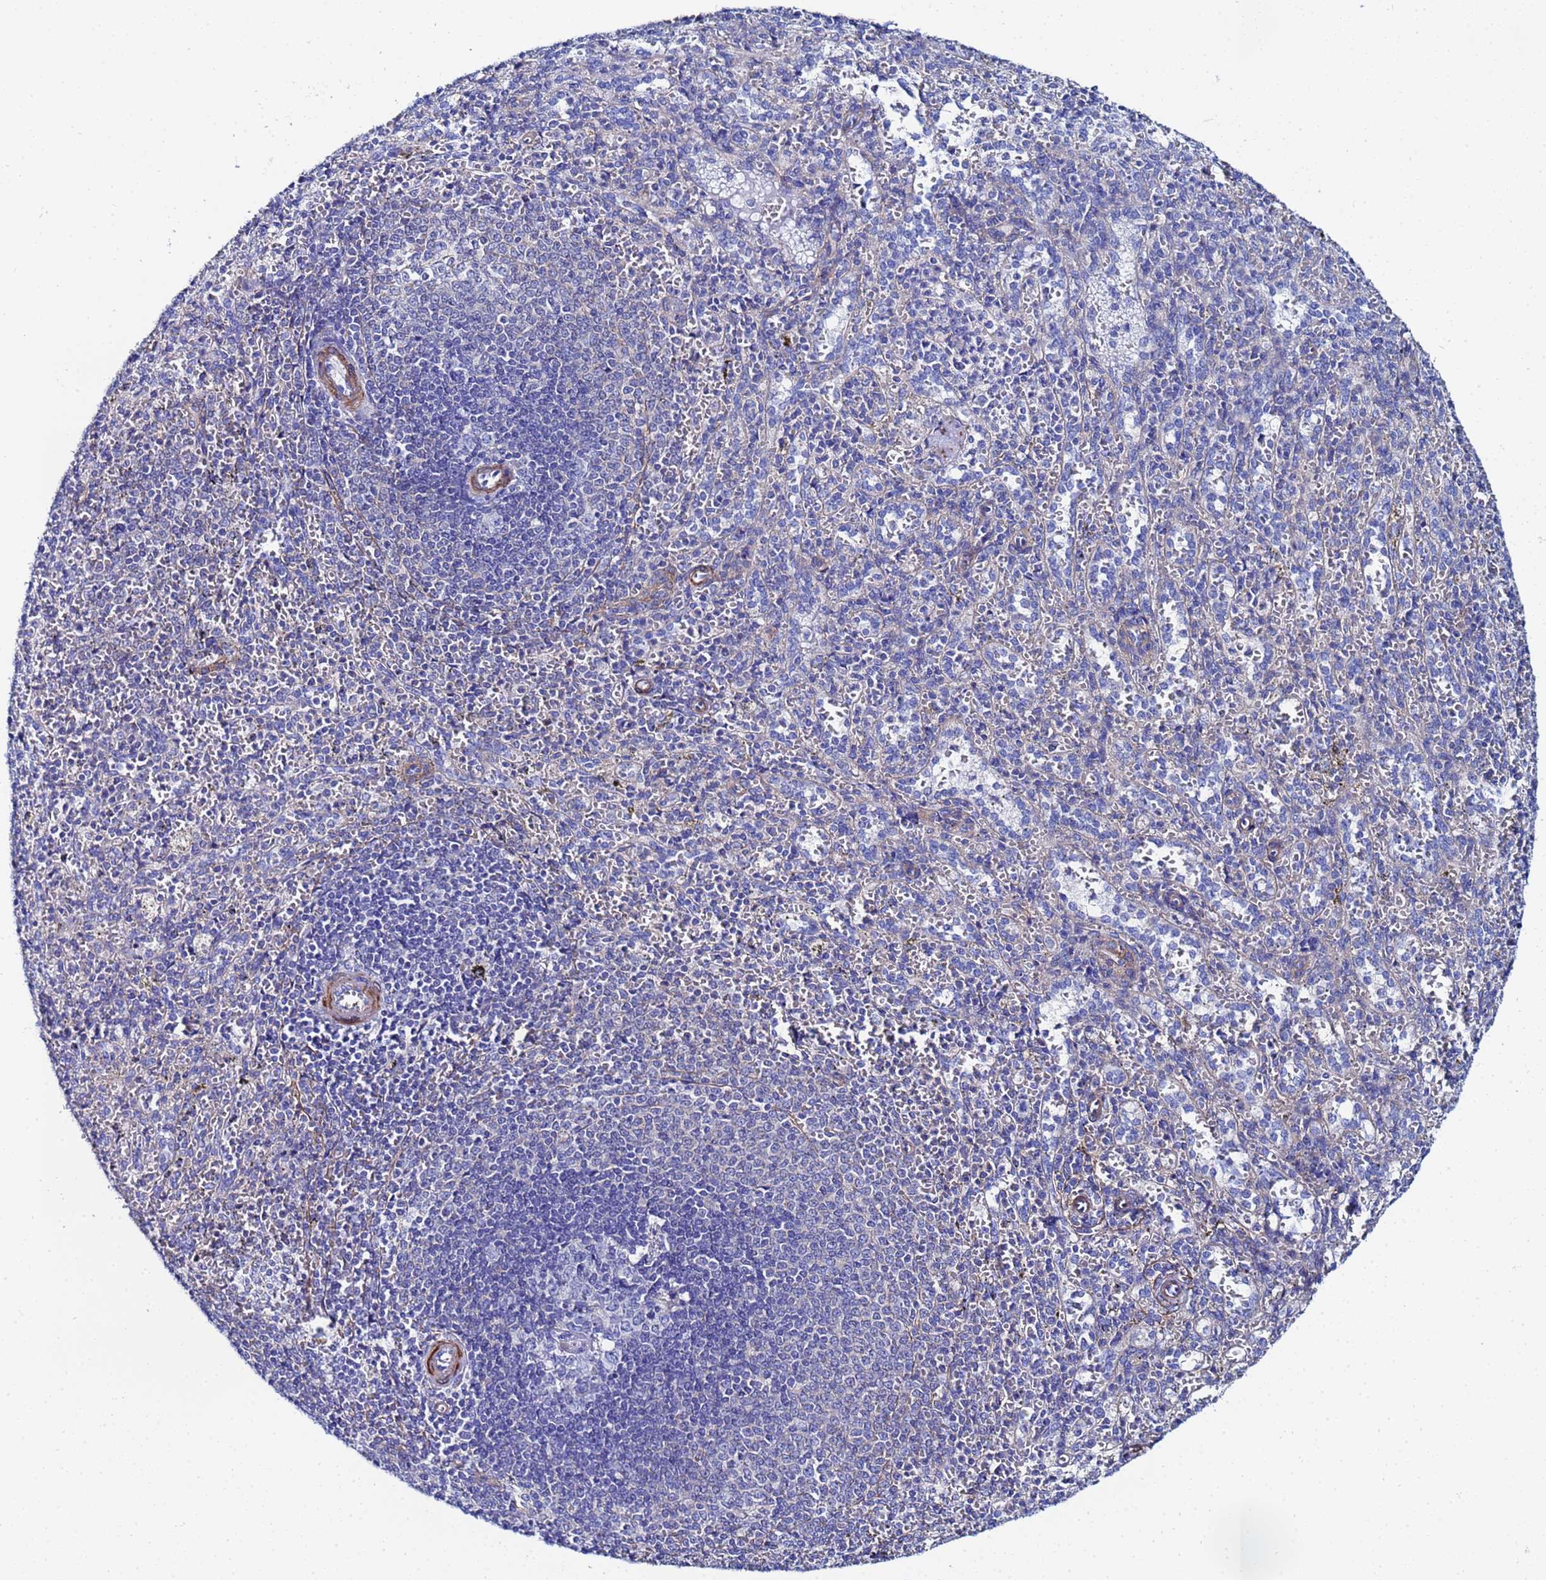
{"staining": {"intensity": "negative", "quantity": "none", "location": "none"}, "tissue": "spleen", "cell_type": "Cells in red pulp", "image_type": "normal", "snomed": [{"axis": "morphology", "description": "Normal tissue, NOS"}, {"axis": "topography", "description": "Spleen"}], "caption": "Immunohistochemical staining of normal human spleen demonstrates no significant staining in cells in red pulp. (IHC, brightfield microscopy, high magnification).", "gene": "RAB39A", "patient": {"sex": "female", "age": 21}}